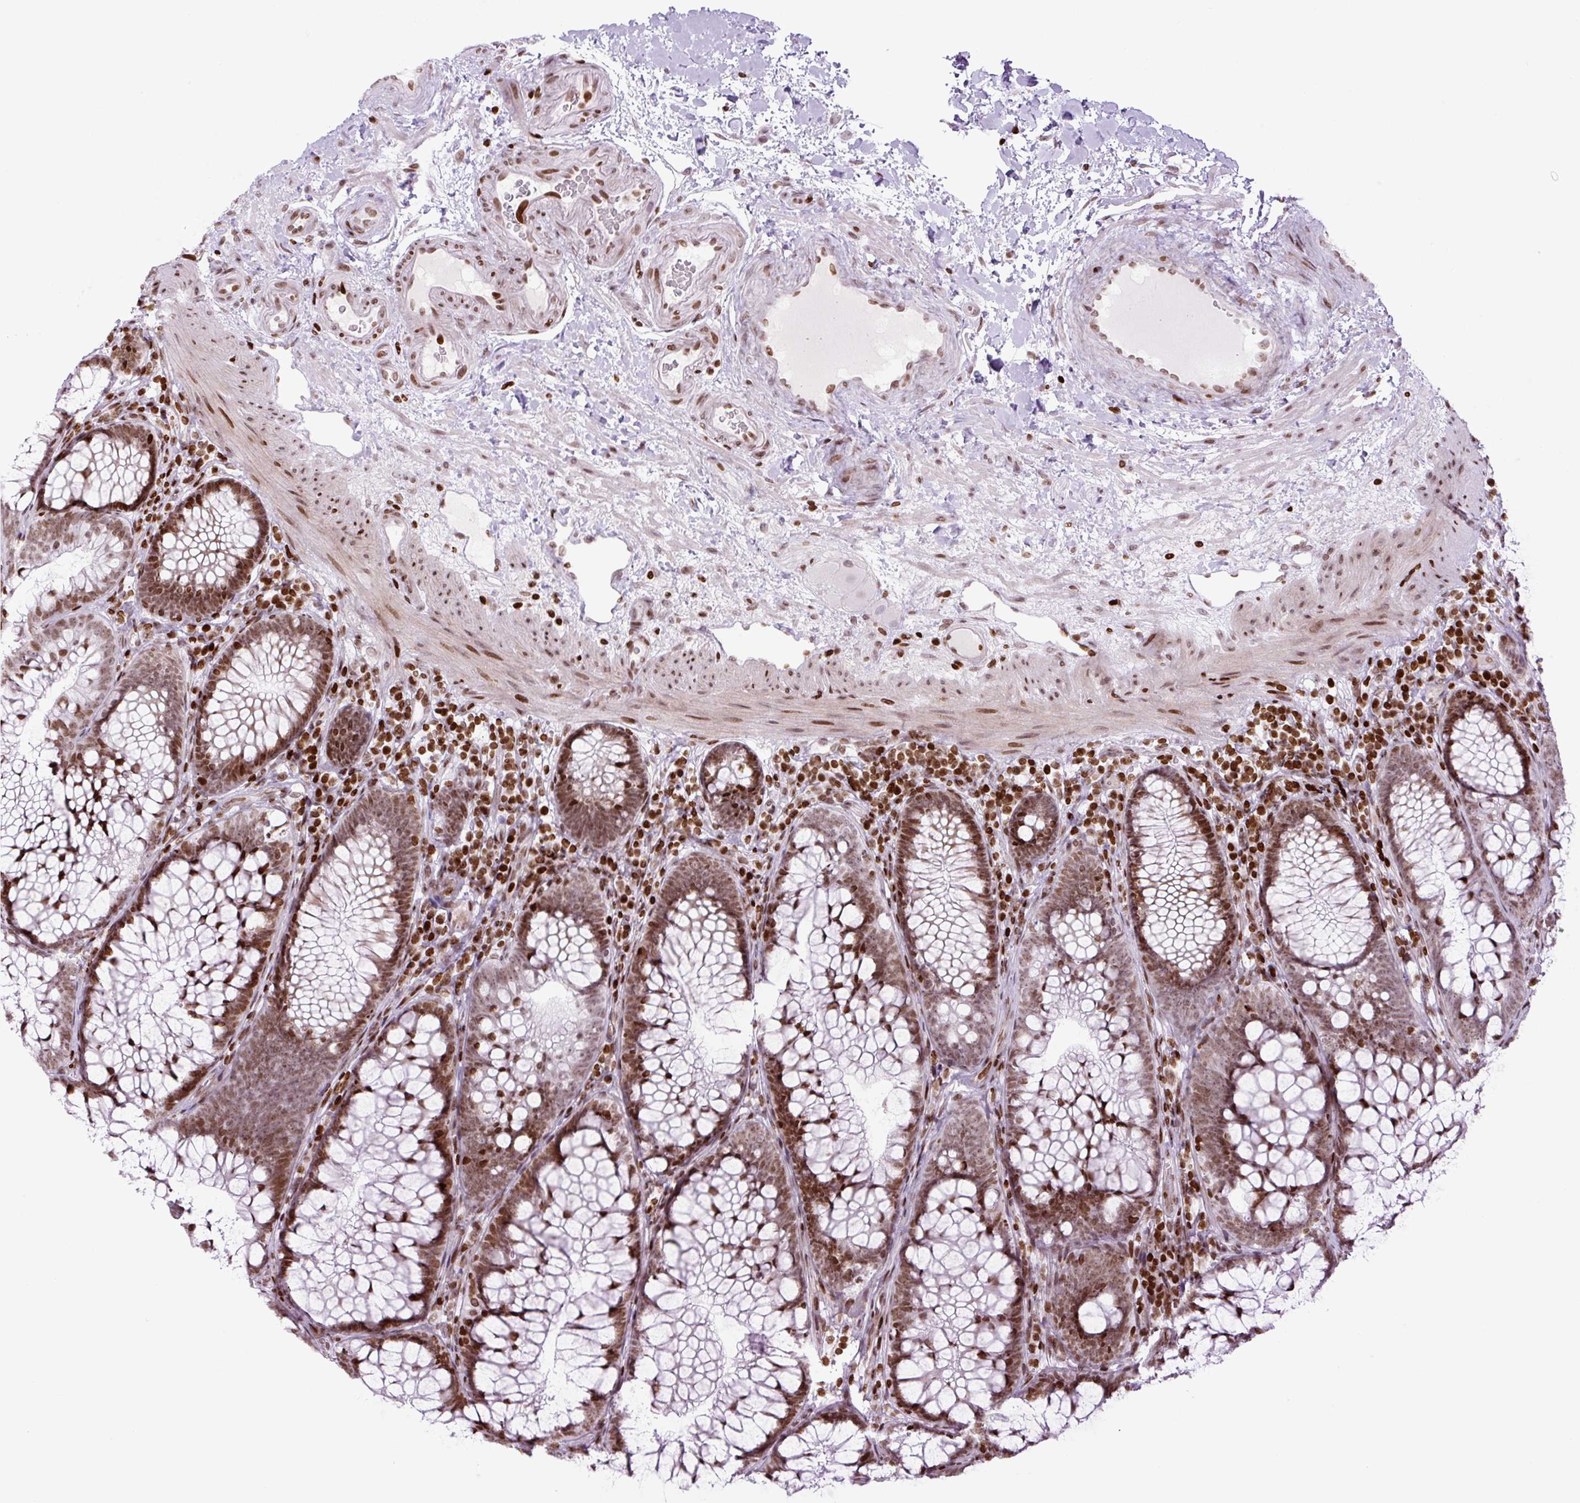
{"staining": {"intensity": "moderate", "quantity": ">75%", "location": "nuclear"}, "tissue": "colon", "cell_type": "Endothelial cells", "image_type": "normal", "snomed": [{"axis": "morphology", "description": "Normal tissue, NOS"}, {"axis": "morphology", "description": "Adenoma, NOS"}, {"axis": "topography", "description": "Soft tissue"}, {"axis": "topography", "description": "Colon"}], "caption": "Protein expression by immunohistochemistry shows moderate nuclear positivity in approximately >75% of endothelial cells in unremarkable colon.", "gene": "H1", "patient": {"sex": "male", "age": 47}}